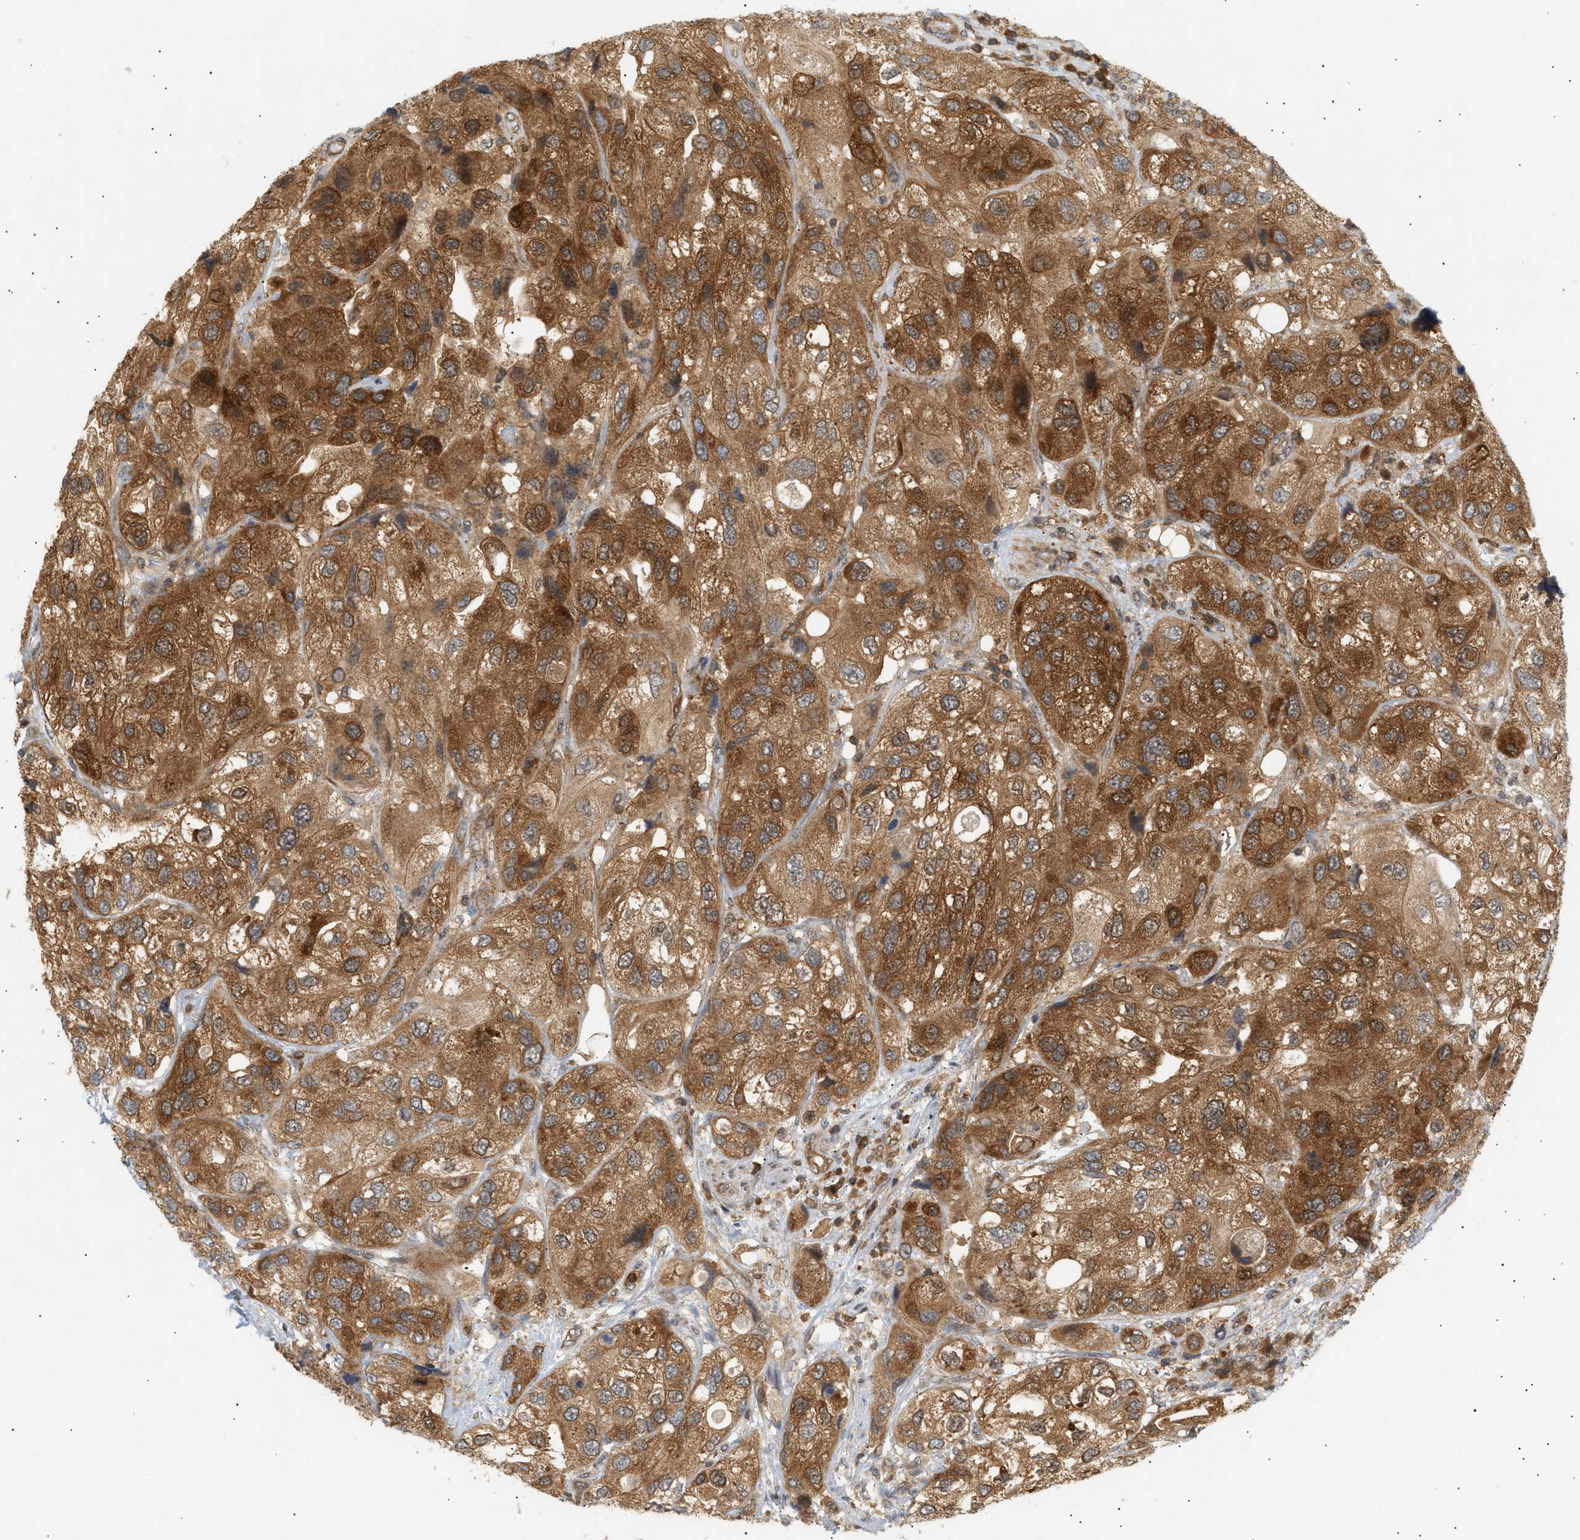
{"staining": {"intensity": "strong", "quantity": ">75%", "location": "cytoplasmic/membranous"}, "tissue": "urothelial cancer", "cell_type": "Tumor cells", "image_type": "cancer", "snomed": [{"axis": "morphology", "description": "Urothelial carcinoma, High grade"}, {"axis": "topography", "description": "Urinary bladder"}], "caption": "Immunohistochemical staining of human urothelial cancer displays high levels of strong cytoplasmic/membranous protein positivity in approximately >75% of tumor cells. (Stains: DAB in brown, nuclei in blue, Microscopy: brightfield microscopy at high magnification).", "gene": "SHC1", "patient": {"sex": "female", "age": 64}}